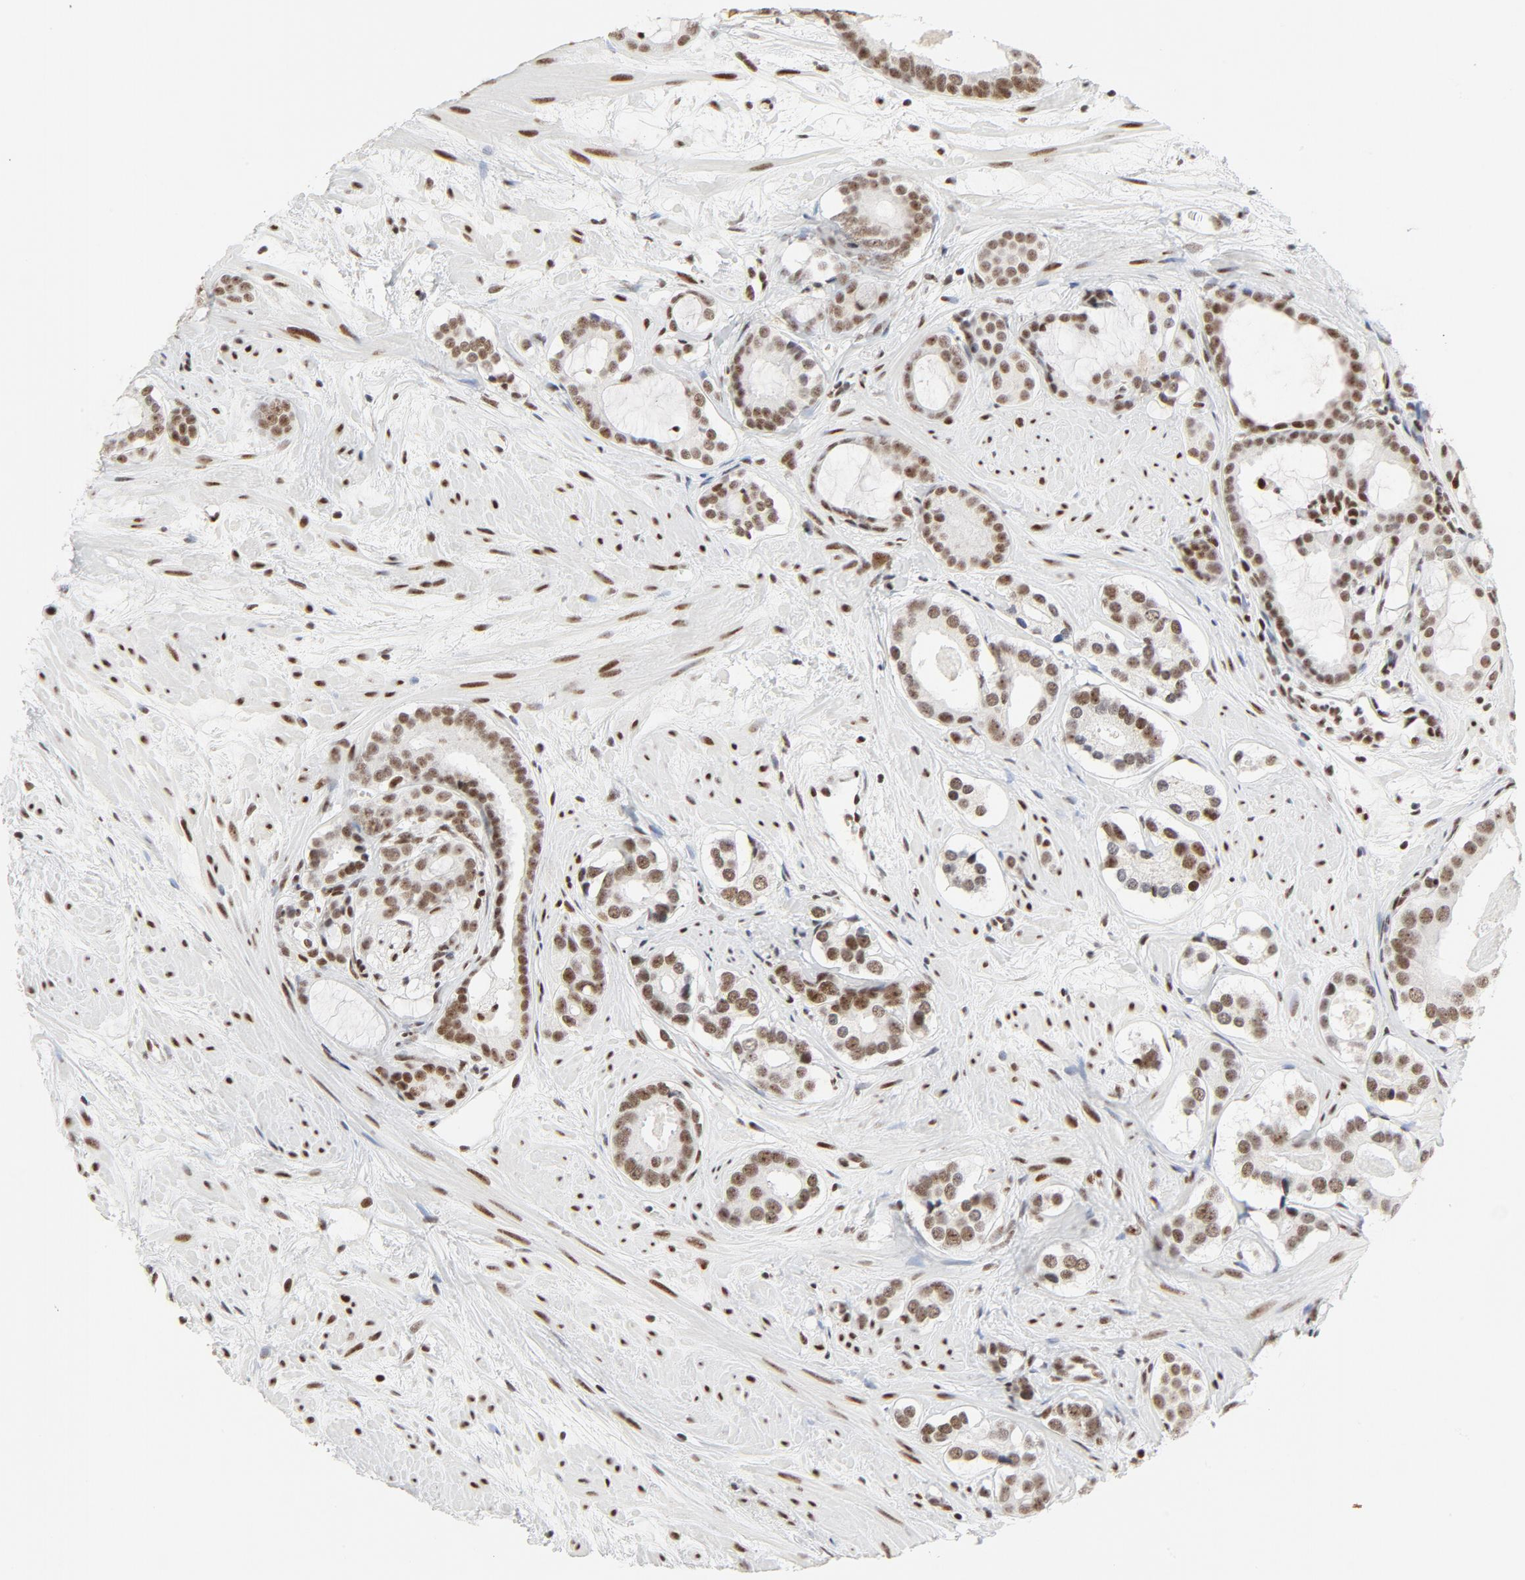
{"staining": {"intensity": "moderate", "quantity": ">75%", "location": "nuclear"}, "tissue": "prostate cancer", "cell_type": "Tumor cells", "image_type": "cancer", "snomed": [{"axis": "morphology", "description": "Adenocarcinoma, Low grade"}, {"axis": "topography", "description": "Prostate"}], "caption": "DAB (3,3'-diaminobenzidine) immunohistochemical staining of human adenocarcinoma (low-grade) (prostate) reveals moderate nuclear protein staining in about >75% of tumor cells. Immunohistochemistry (ihc) stains the protein in brown and the nuclei are stained blue.", "gene": "GTF2H1", "patient": {"sex": "male", "age": 57}}